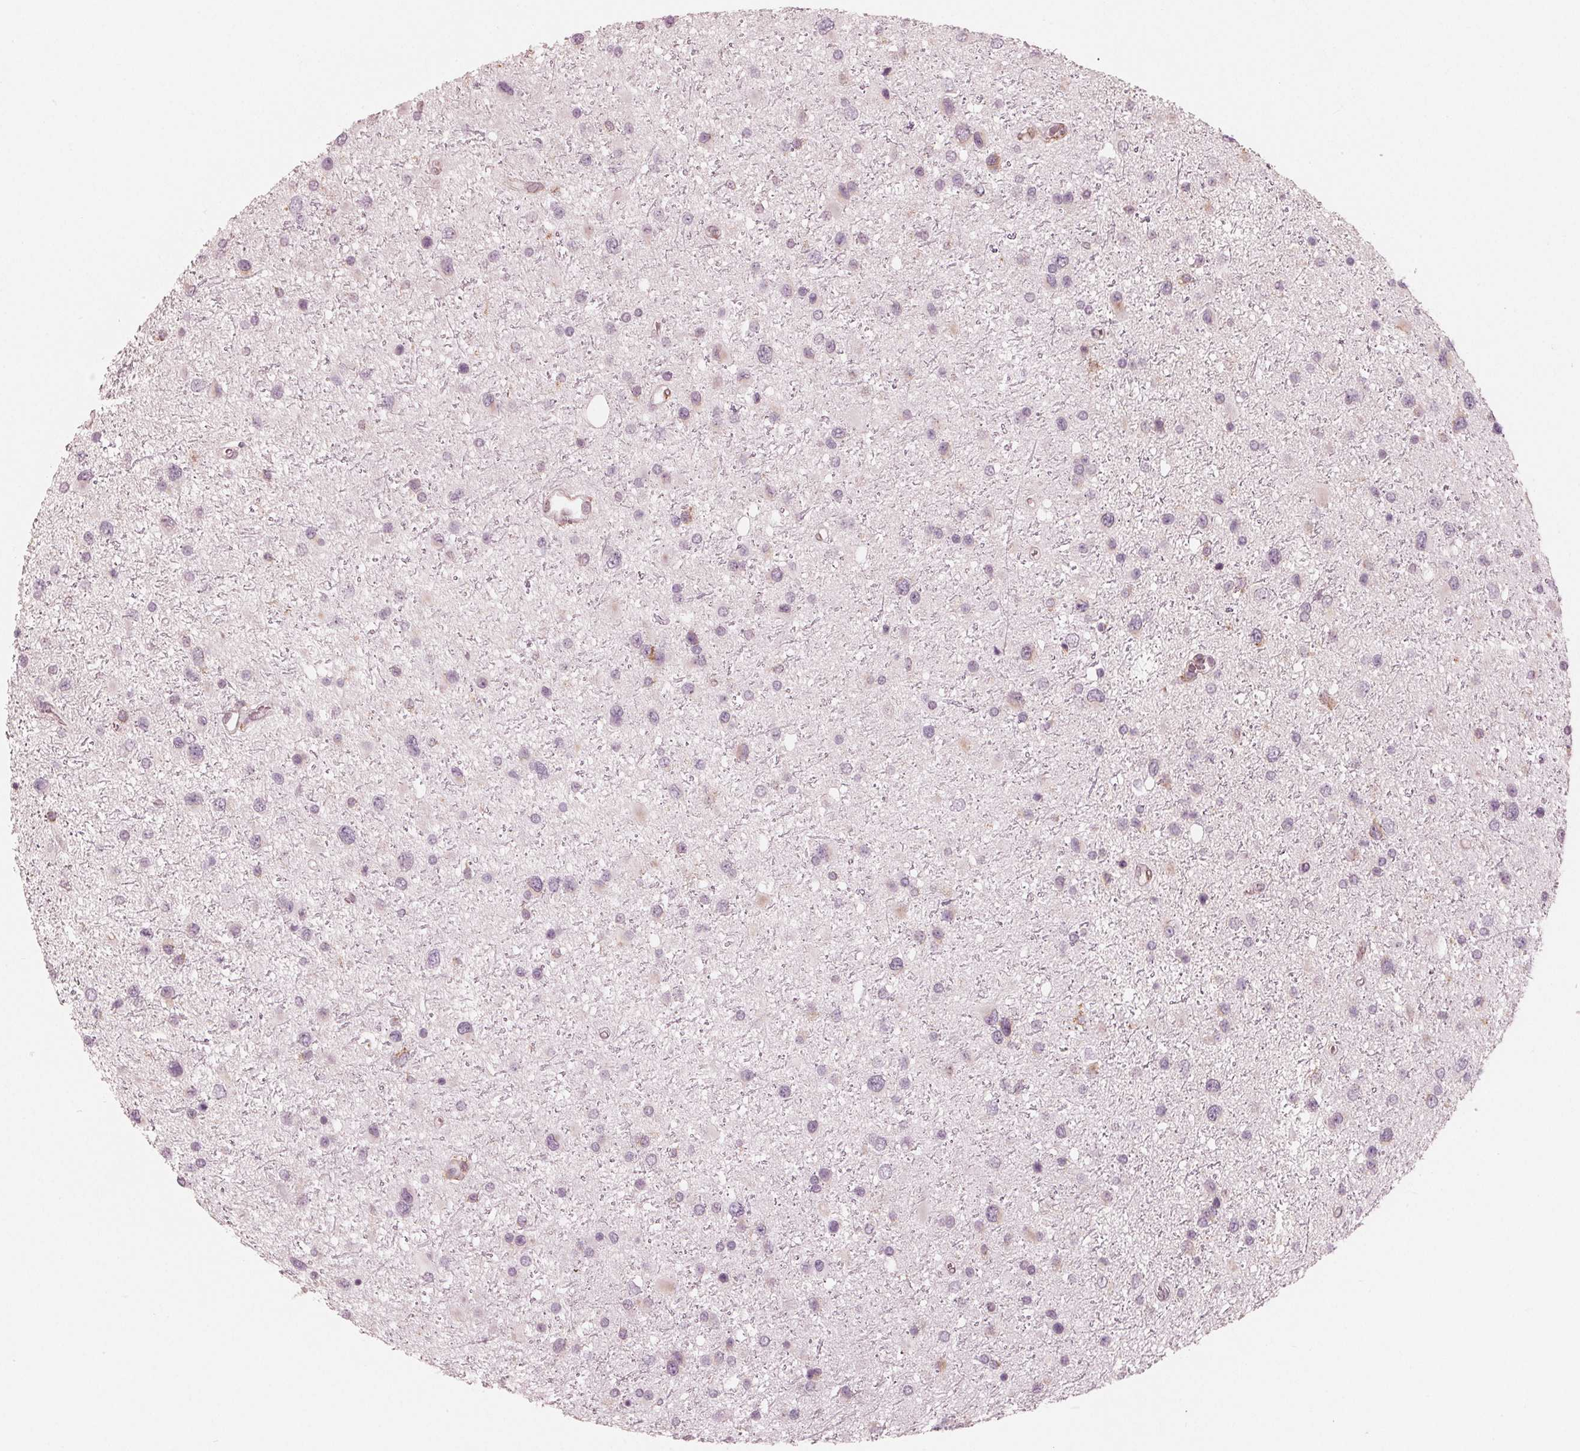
{"staining": {"intensity": "weak", "quantity": "<25%", "location": "cytoplasmic/membranous"}, "tissue": "glioma", "cell_type": "Tumor cells", "image_type": "cancer", "snomed": [{"axis": "morphology", "description": "Glioma, malignant, Low grade"}, {"axis": "topography", "description": "Brain"}], "caption": "Immunohistochemistry histopathology image of glioma stained for a protein (brown), which reveals no staining in tumor cells.", "gene": "IKBIP", "patient": {"sex": "female", "age": 32}}